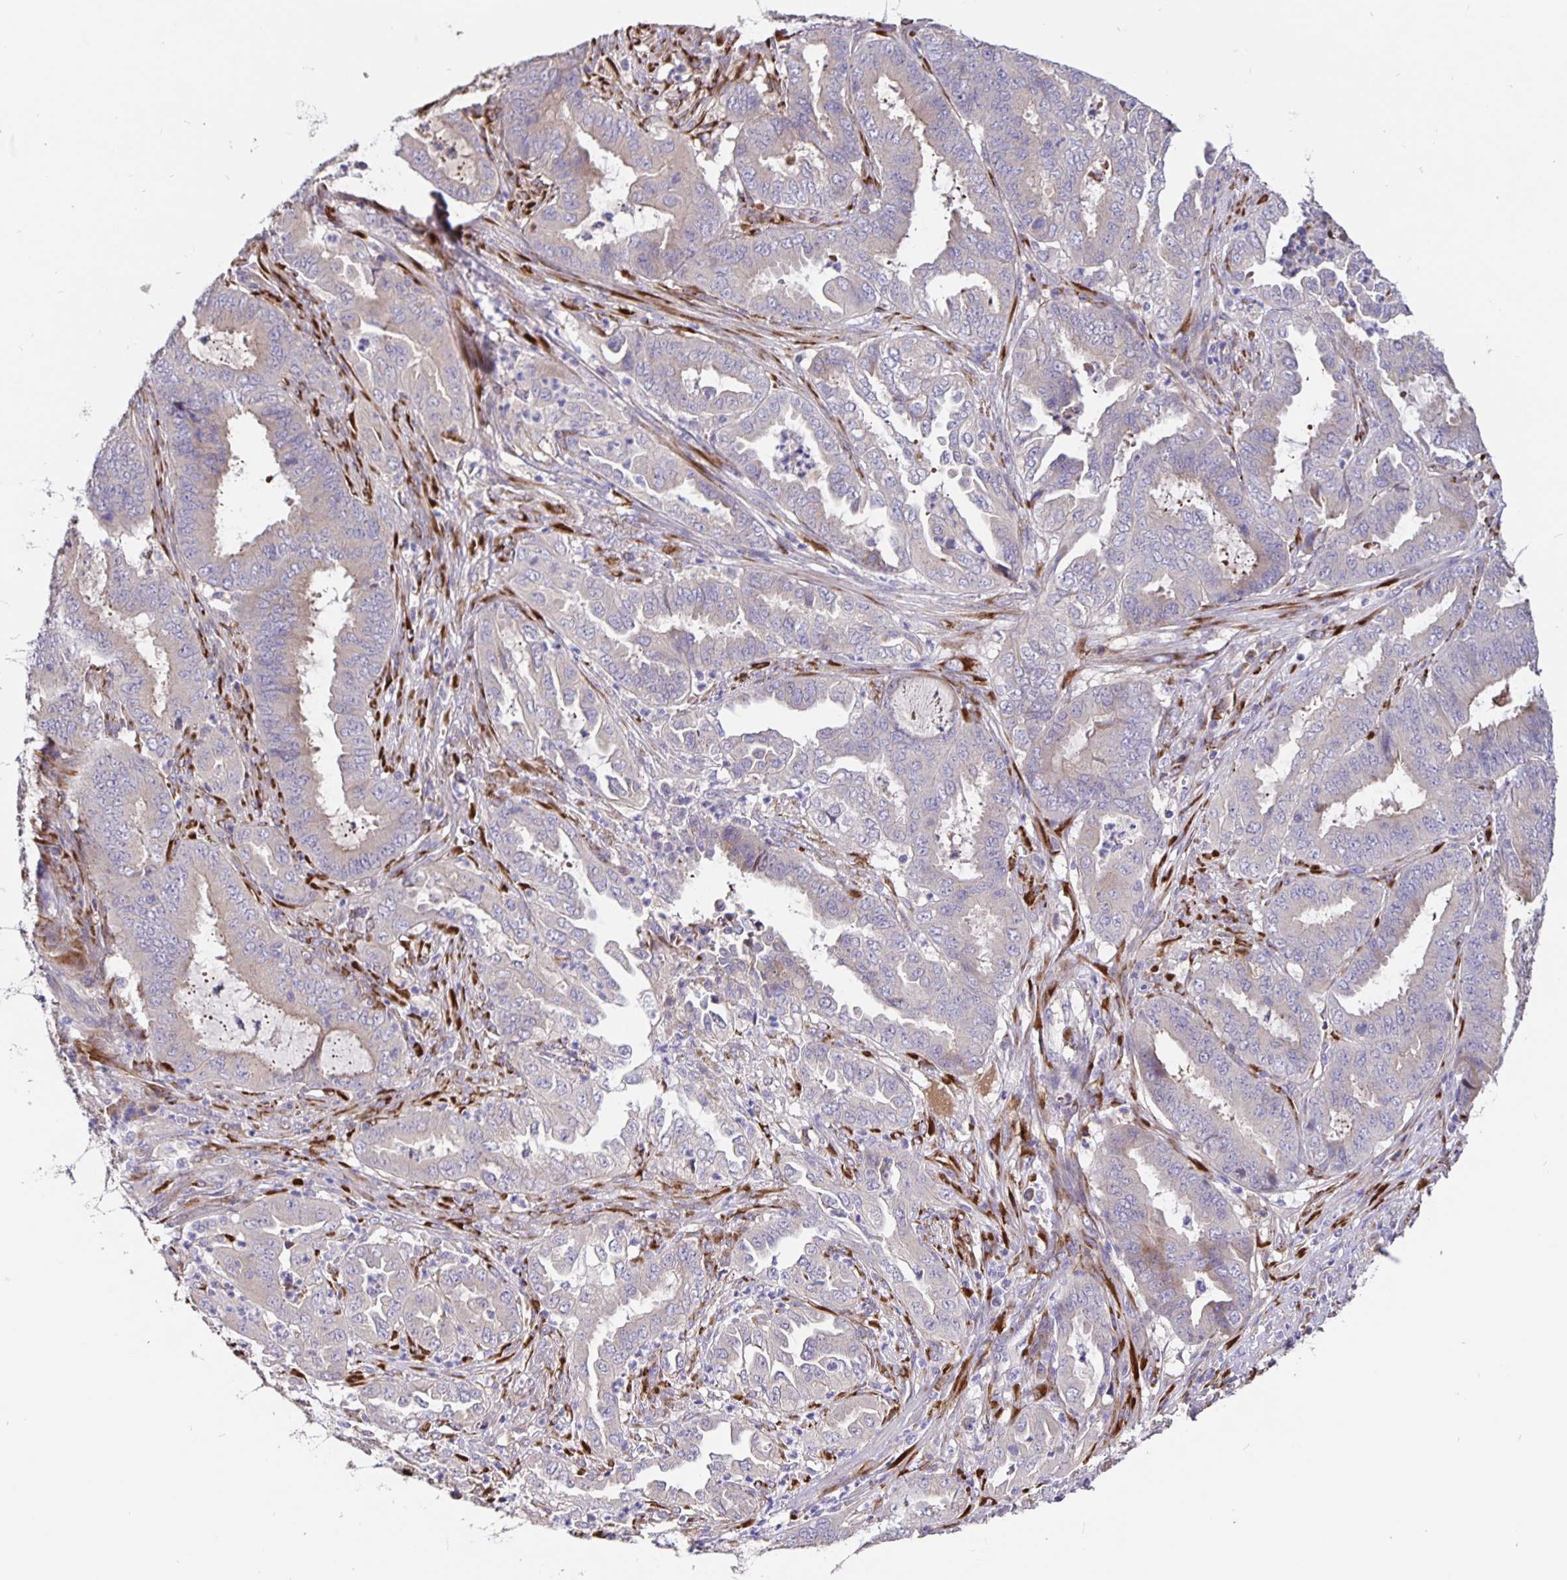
{"staining": {"intensity": "negative", "quantity": "none", "location": "none"}, "tissue": "endometrial cancer", "cell_type": "Tumor cells", "image_type": "cancer", "snomed": [{"axis": "morphology", "description": "Adenocarcinoma, NOS"}, {"axis": "topography", "description": "Endometrium"}], "caption": "High magnification brightfield microscopy of endometrial adenocarcinoma stained with DAB (3,3'-diaminobenzidine) (brown) and counterstained with hematoxylin (blue): tumor cells show no significant staining.", "gene": "EML6", "patient": {"sex": "female", "age": 51}}